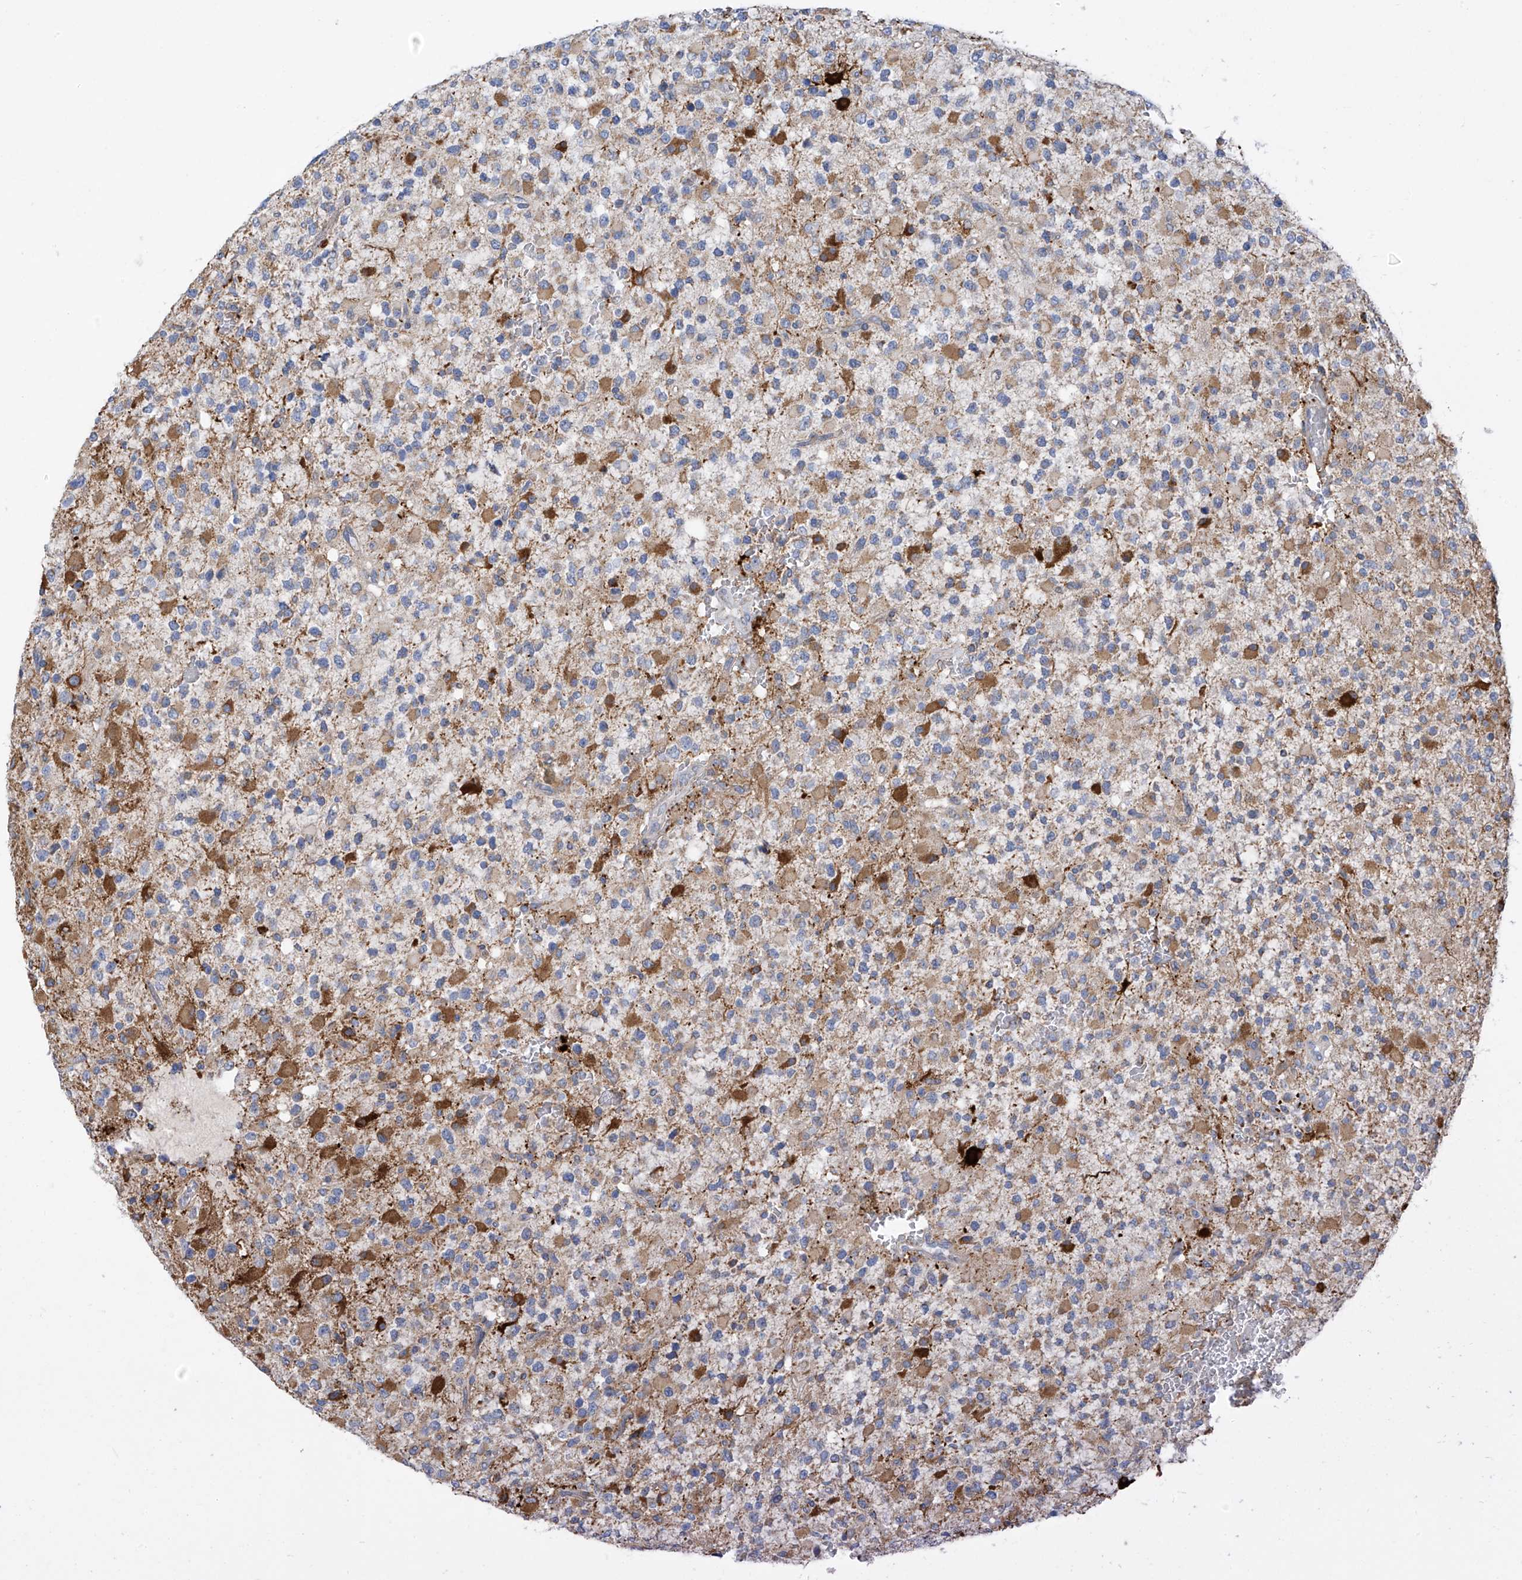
{"staining": {"intensity": "negative", "quantity": "none", "location": "none"}, "tissue": "glioma", "cell_type": "Tumor cells", "image_type": "cancer", "snomed": [{"axis": "morphology", "description": "Glioma, malignant, High grade"}, {"axis": "topography", "description": "Brain"}], "caption": "An IHC photomicrograph of malignant glioma (high-grade) is shown. There is no staining in tumor cells of malignant glioma (high-grade). (DAB IHC, high magnification).", "gene": "EOMES", "patient": {"sex": "male", "age": 34}}